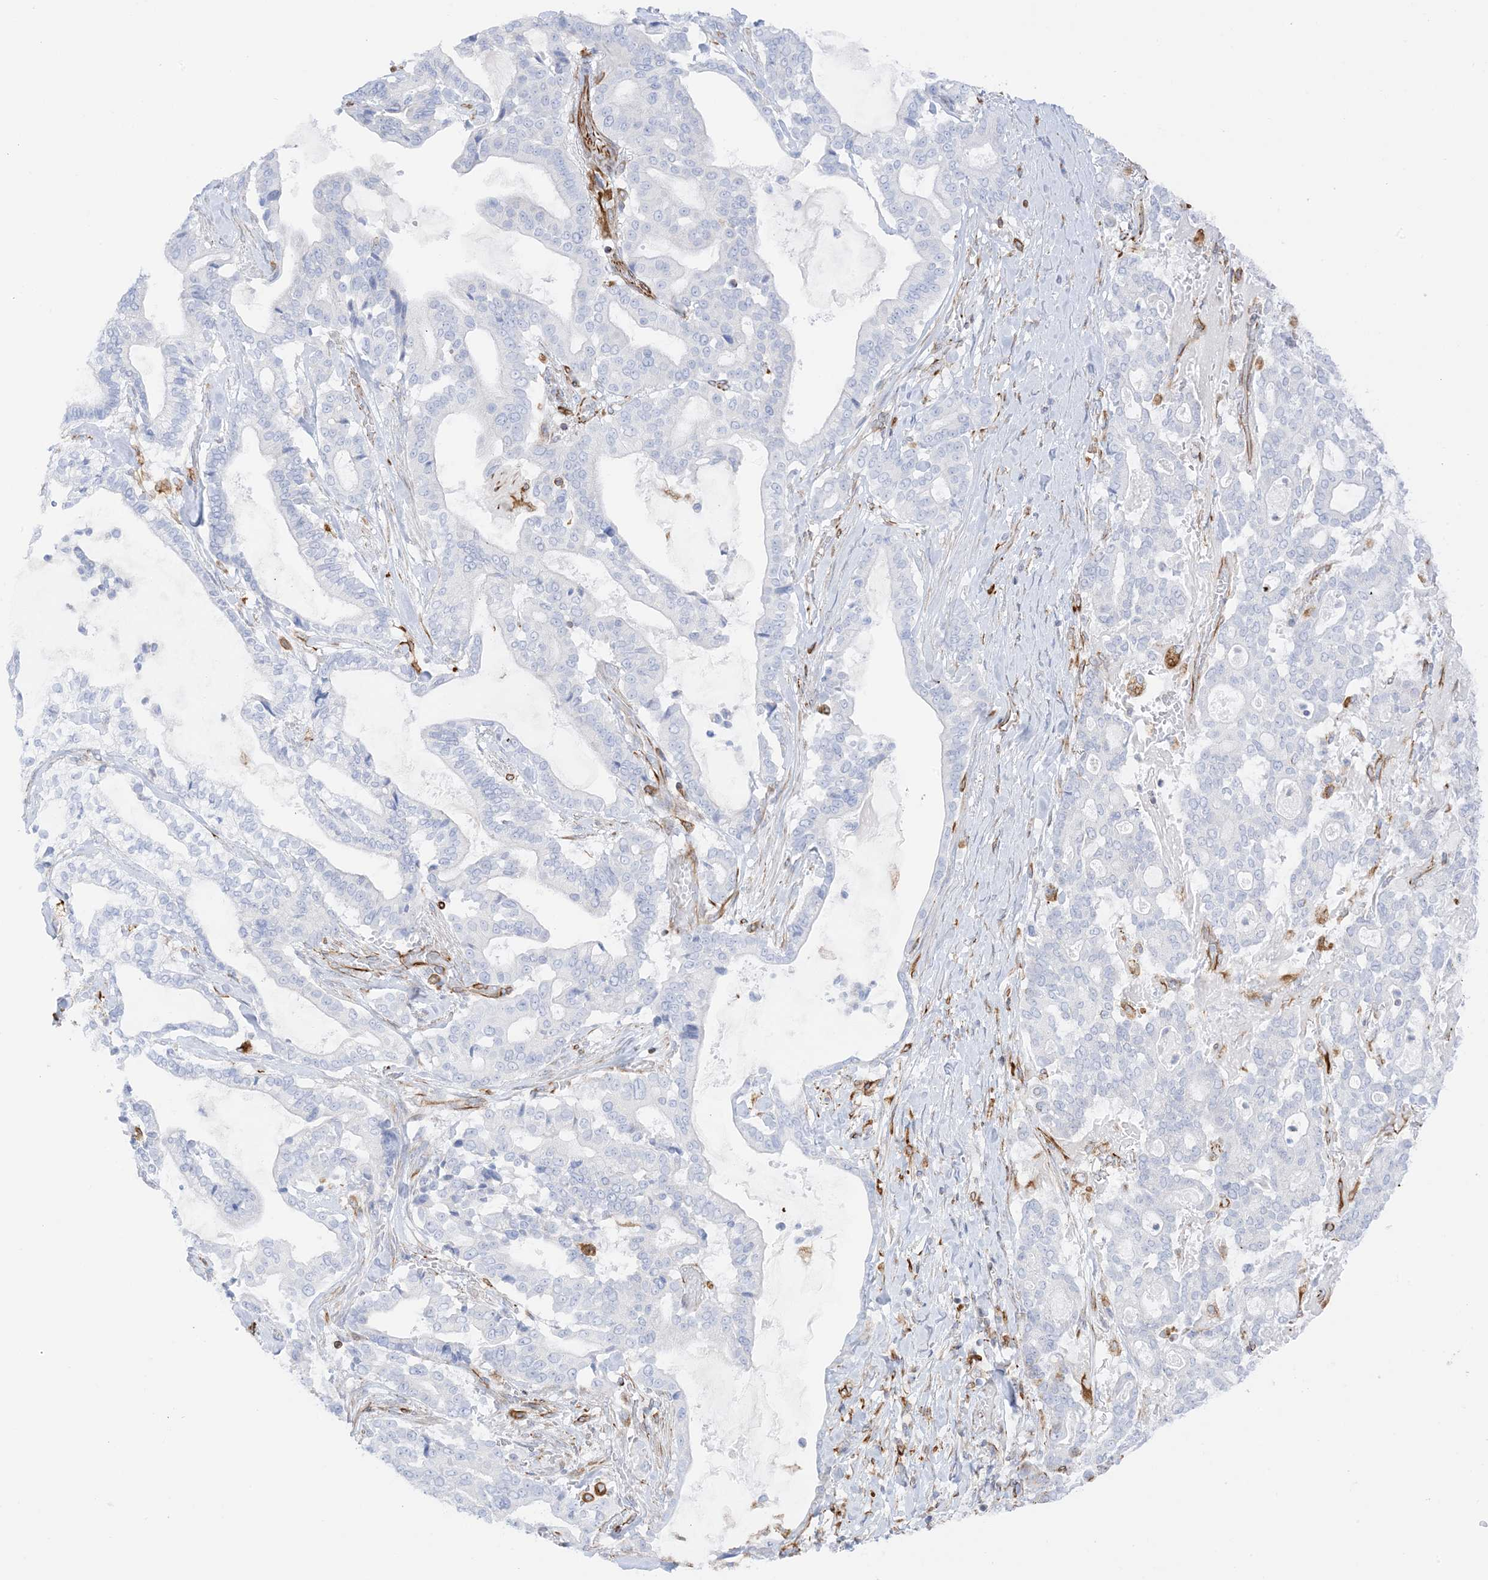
{"staining": {"intensity": "negative", "quantity": "none", "location": "none"}, "tissue": "pancreatic cancer", "cell_type": "Tumor cells", "image_type": "cancer", "snomed": [{"axis": "morphology", "description": "Adenocarcinoma, NOS"}, {"axis": "topography", "description": "Pancreas"}], "caption": "DAB immunohistochemical staining of human adenocarcinoma (pancreatic) demonstrates no significant expression in tumor cells. The staining was performed using DAB (3,3'-diaminobenzidine) to visualize the protein expression in brown, while the nuclei were stained in blue with hematoxylin (Magnification: 20x).", "gene": "PID1", "patient": {"sex": "male", "age": 63}}